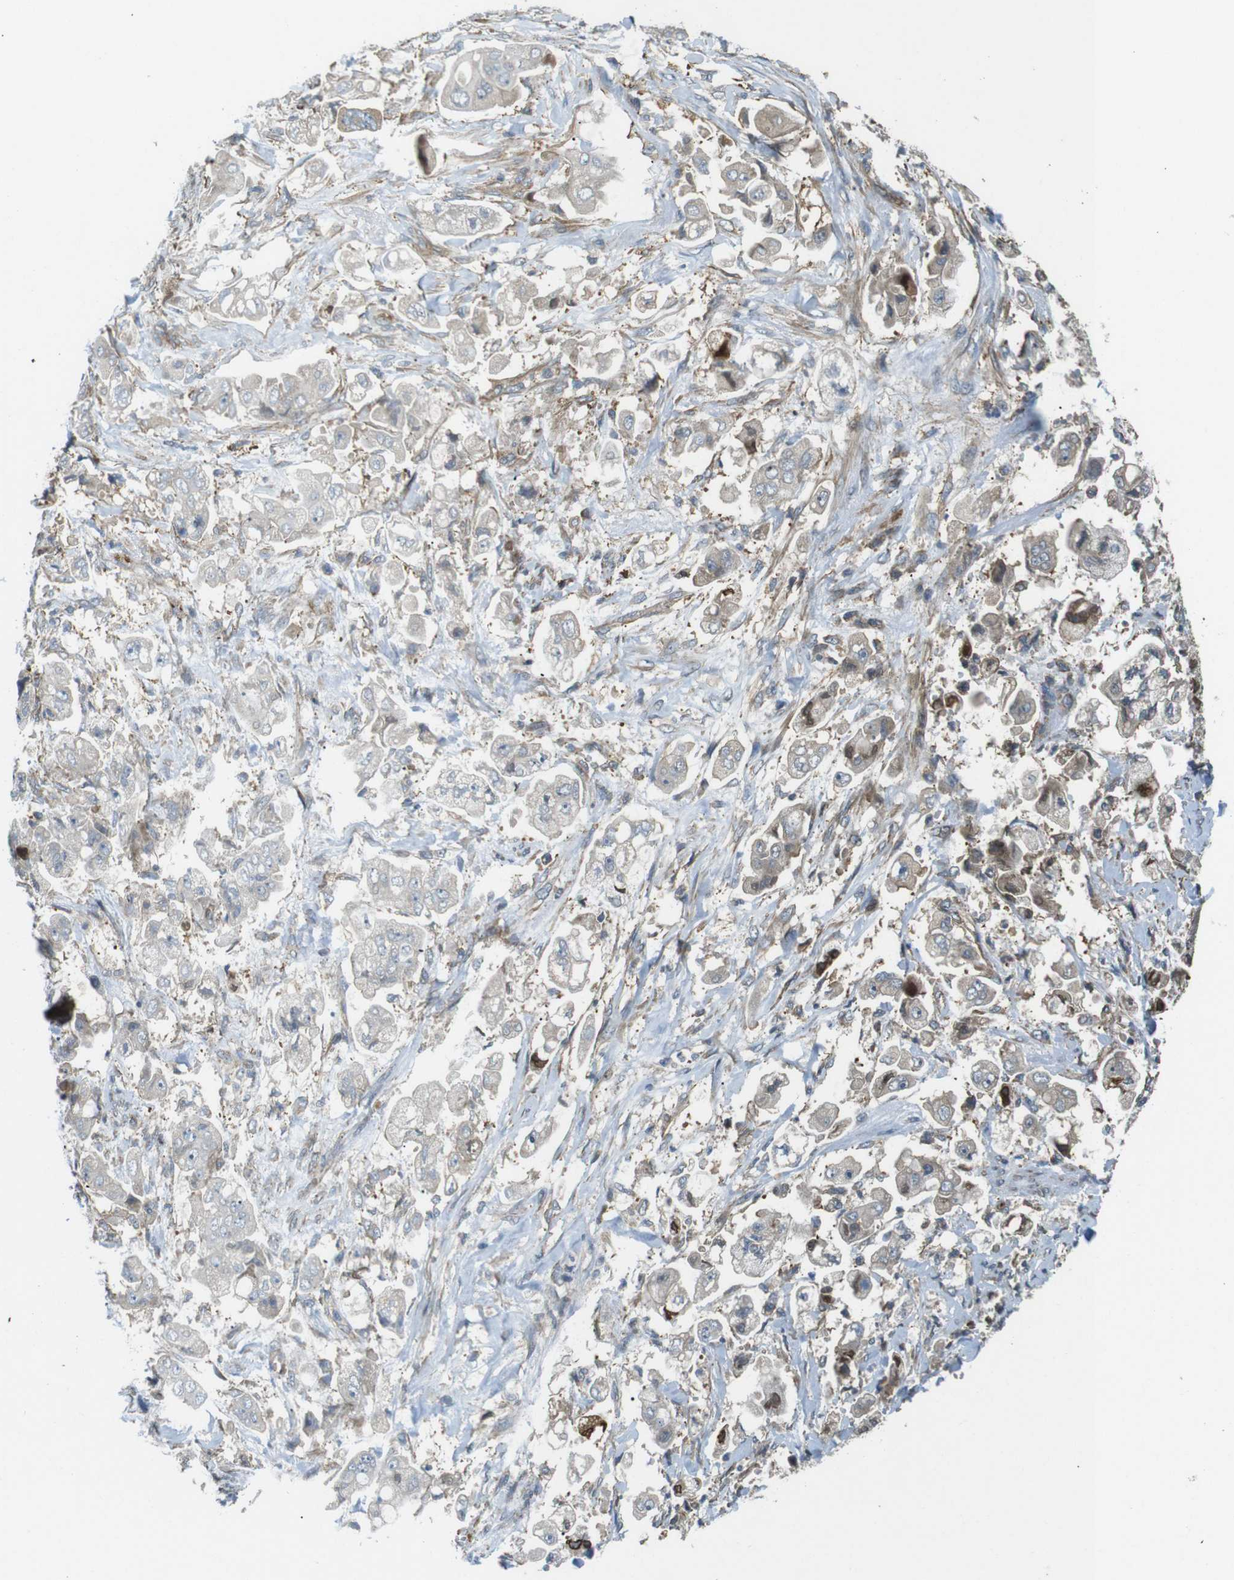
{"staining": {"intensity": "moderate", "quantity": "25%-75%", "location": "cytoplasmic/membranous"}, "tissue": "stomach cancer", "cell_type": "Tumor cells", "image_type": "cancer", "snomed": [{"axis": "morphology", "description": "Adenocarcinoma, NOS"}, {"axis": "topography", "description": "Stomach"}], "caption": "The immunohistochemical stain highlights moderate cytoplasmic/membranous positivity in tumor cells of stomach cancer (adenocarcinoma) tissue. The staining was performed using DAB (3,3'-diaminobenzidine), with brown indicating positive protein expression. Nuclei are stained blue with hematoxylin.", "gene": "TSC1", "patient": {"sex": "male", "age": 62}}